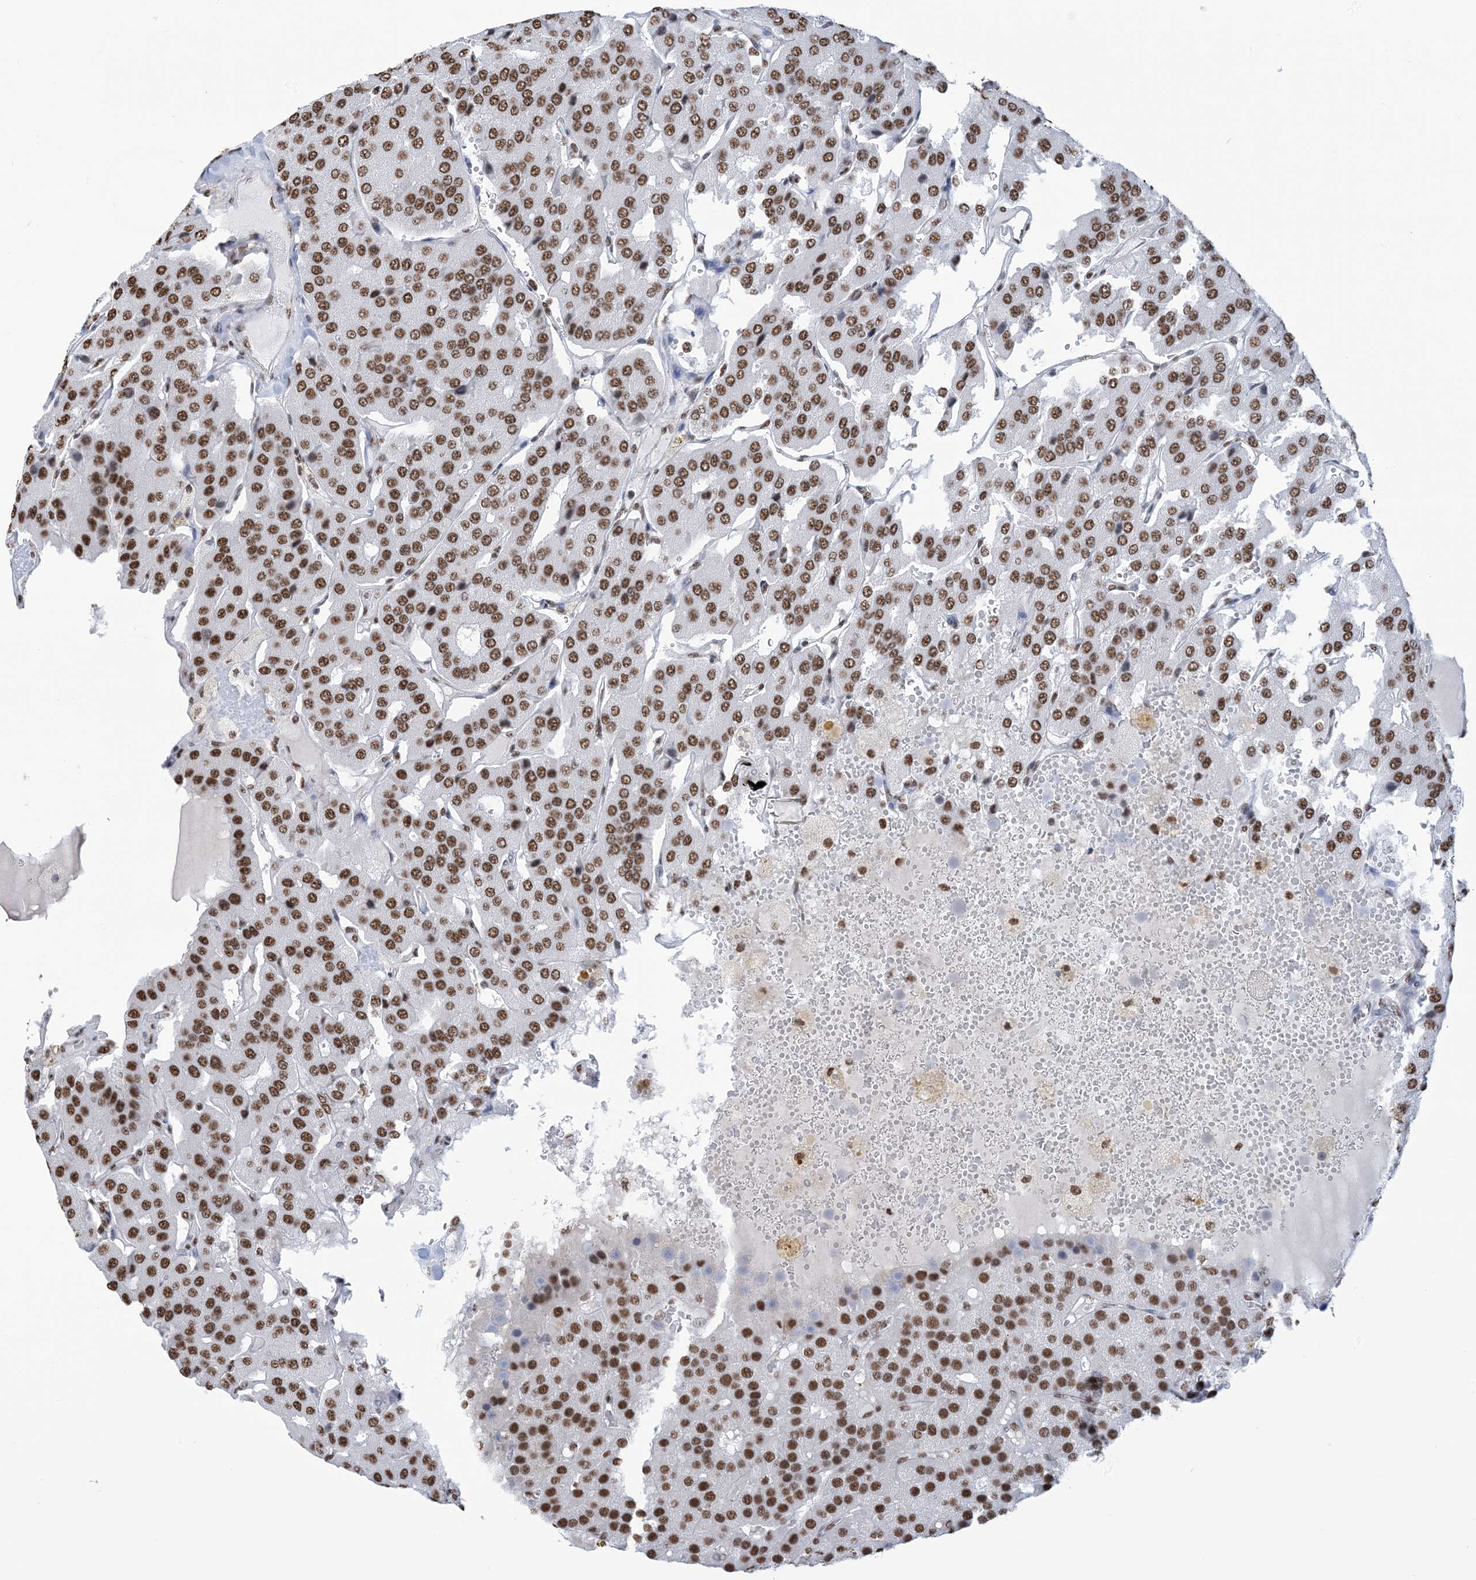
{"staining": {"intensity": "strong", "quantity": ">75%", "location": "nuclear"}, "tissue": "parathyroid gland", "cell_type": "Glandular cells", "image_type": "normal", "snomed": [{"axis": "morphology", "description": "Normal tissue, NOS"}, {"axis": "morphology", "description": "Adenoma, NOS"}, {"axis": "topography", "description": "Parathyroid gland"}], "caption": "A high amount of strong nuclear positivity is seen in approximately >75% of glandular cells in benign parathyroid gland.", "gene": "ZNF792", "patient": {"sex": "female", "age": 86}}